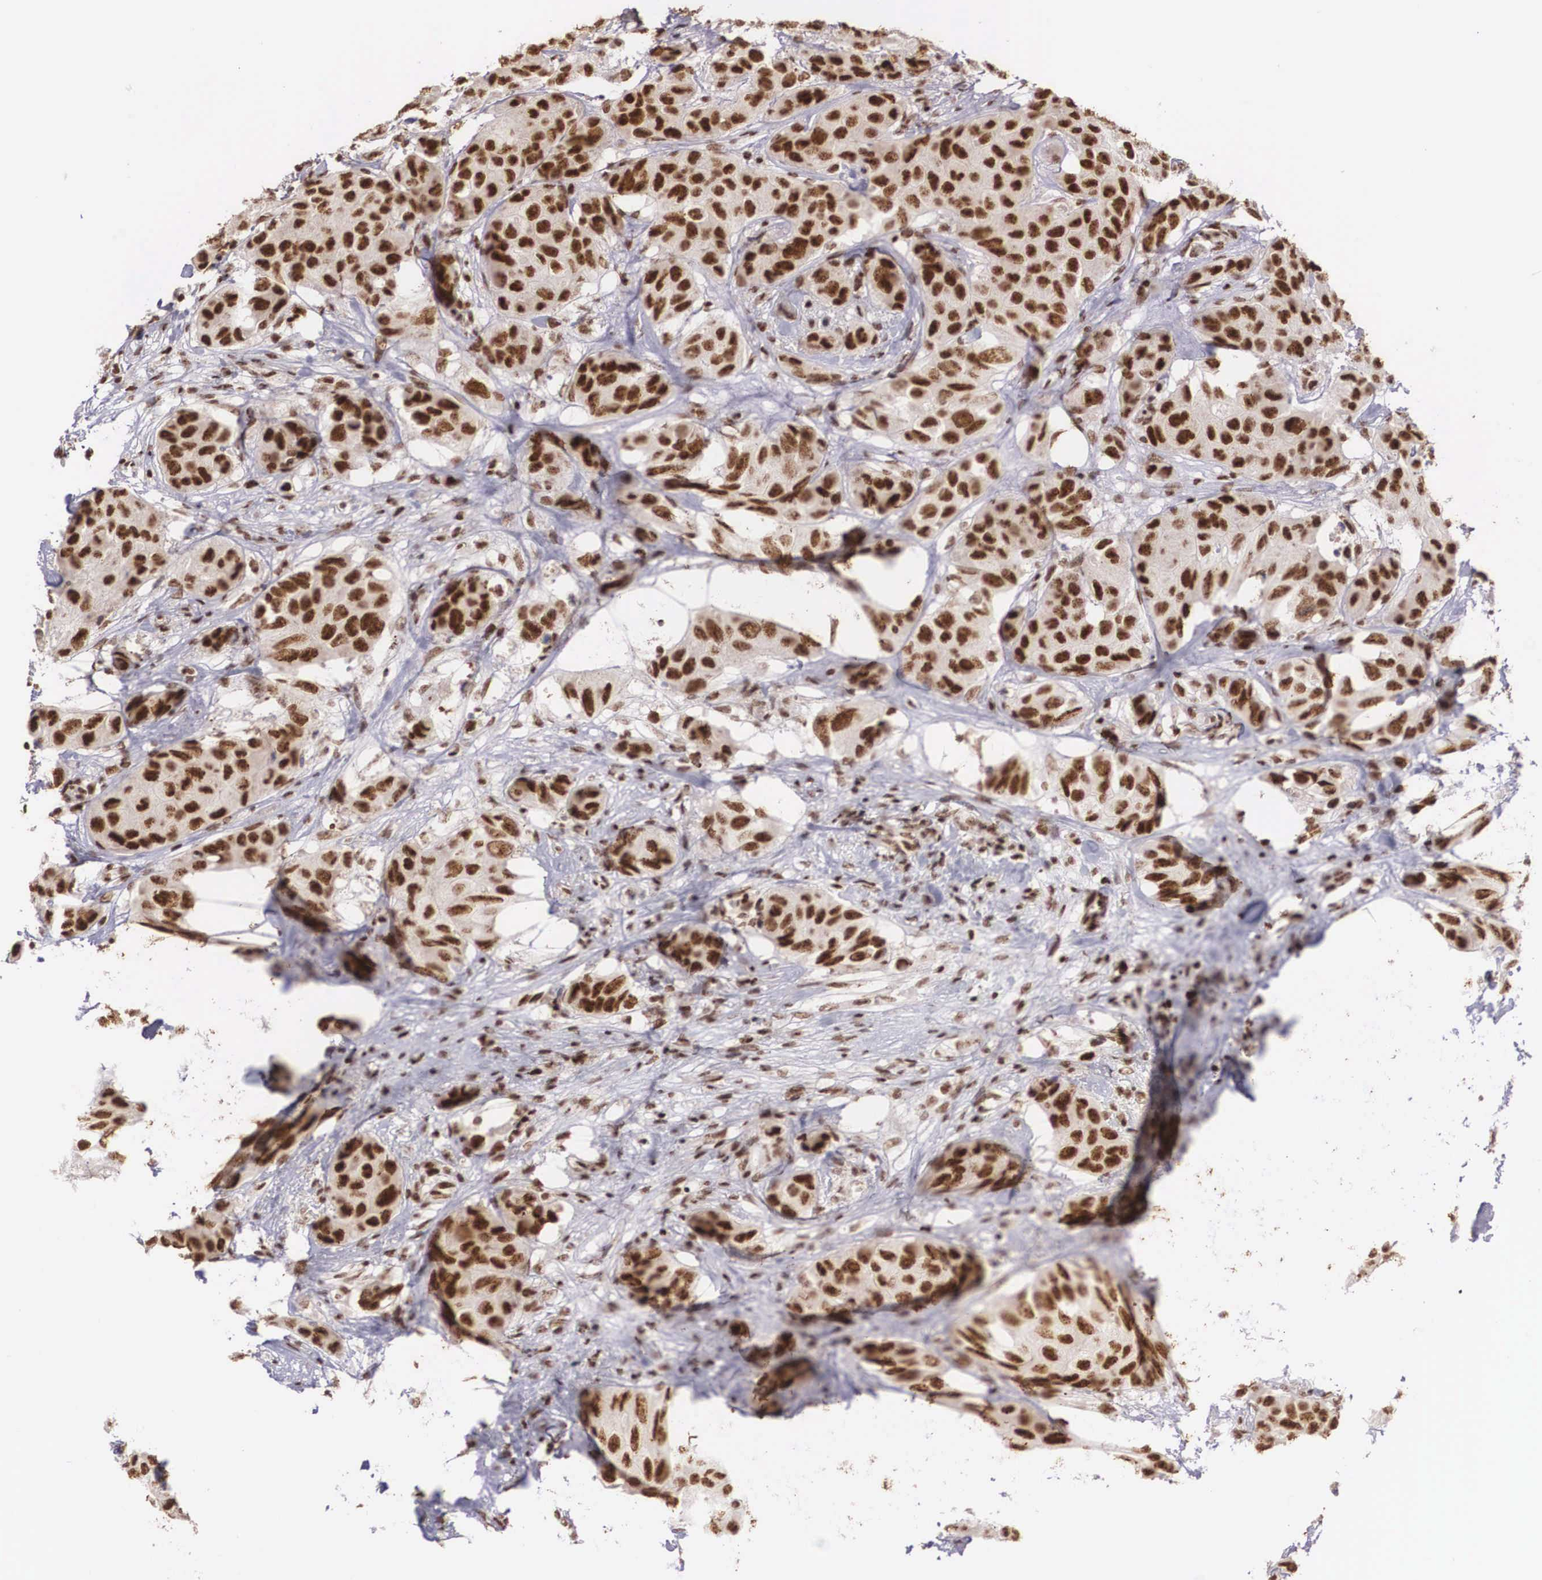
{"staining": {"intensity": "strong", "quantity": ">75%", "location": "nuclear"}, "tissue": "breast cancer", "cell_type": "Tumor cells", "image_type": "cancer", "snomed": [{"axis": "morphology", "description": "Duct carcinoma"}, {"axis": "topography", "description": "Breast"}], "caption": "Protein expression analysis of human breast infiltrating ductal carcinoma reveals strong nuclear positivity in approximately >75% of tumor cells.", "gene": "HTATSF1", "patient": {"sex": "female", "age": 68}}